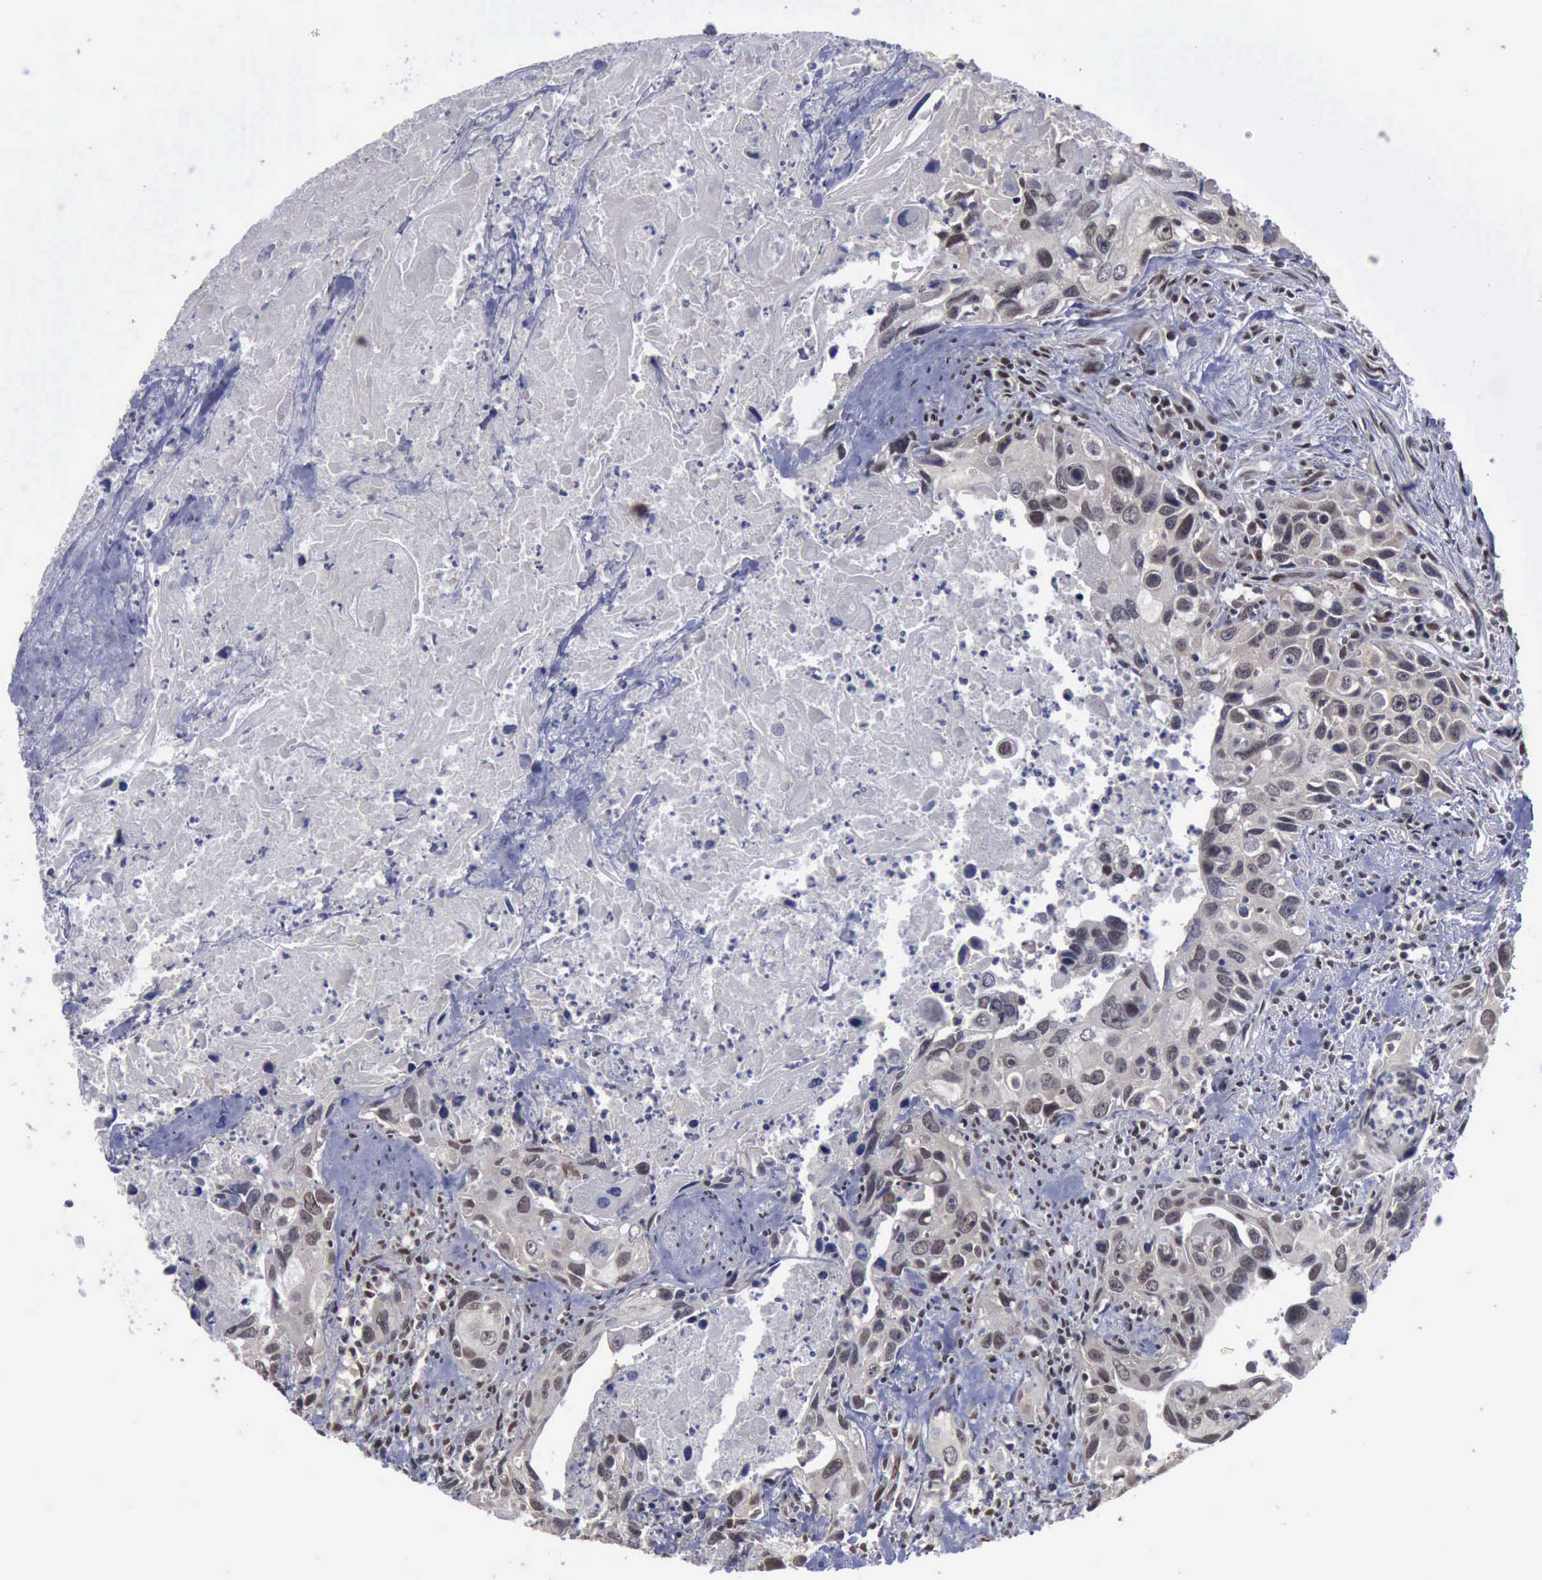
{"staining": {"intensity": "weak", "quantity": "25%-75%", "location": "nuclear"}, "tissue": "urothelial cancer", "cell_type": "Tumor cells", "image_type": "cancer", "snomed": [{"axis": "morphology", "description": "Urothelial carcinoma, High grade"}, {"axis": "topography", "description": "Urinary bladder"}], "caption": "Approximately 25%-75% of tumor cells in human high-grade urothelial carcinoma show weak nuclear protein positivity as visualized by brown immunohistochemical staining.", "gene": "RTCB", "patient": {"sex": "male", "age": 71}}